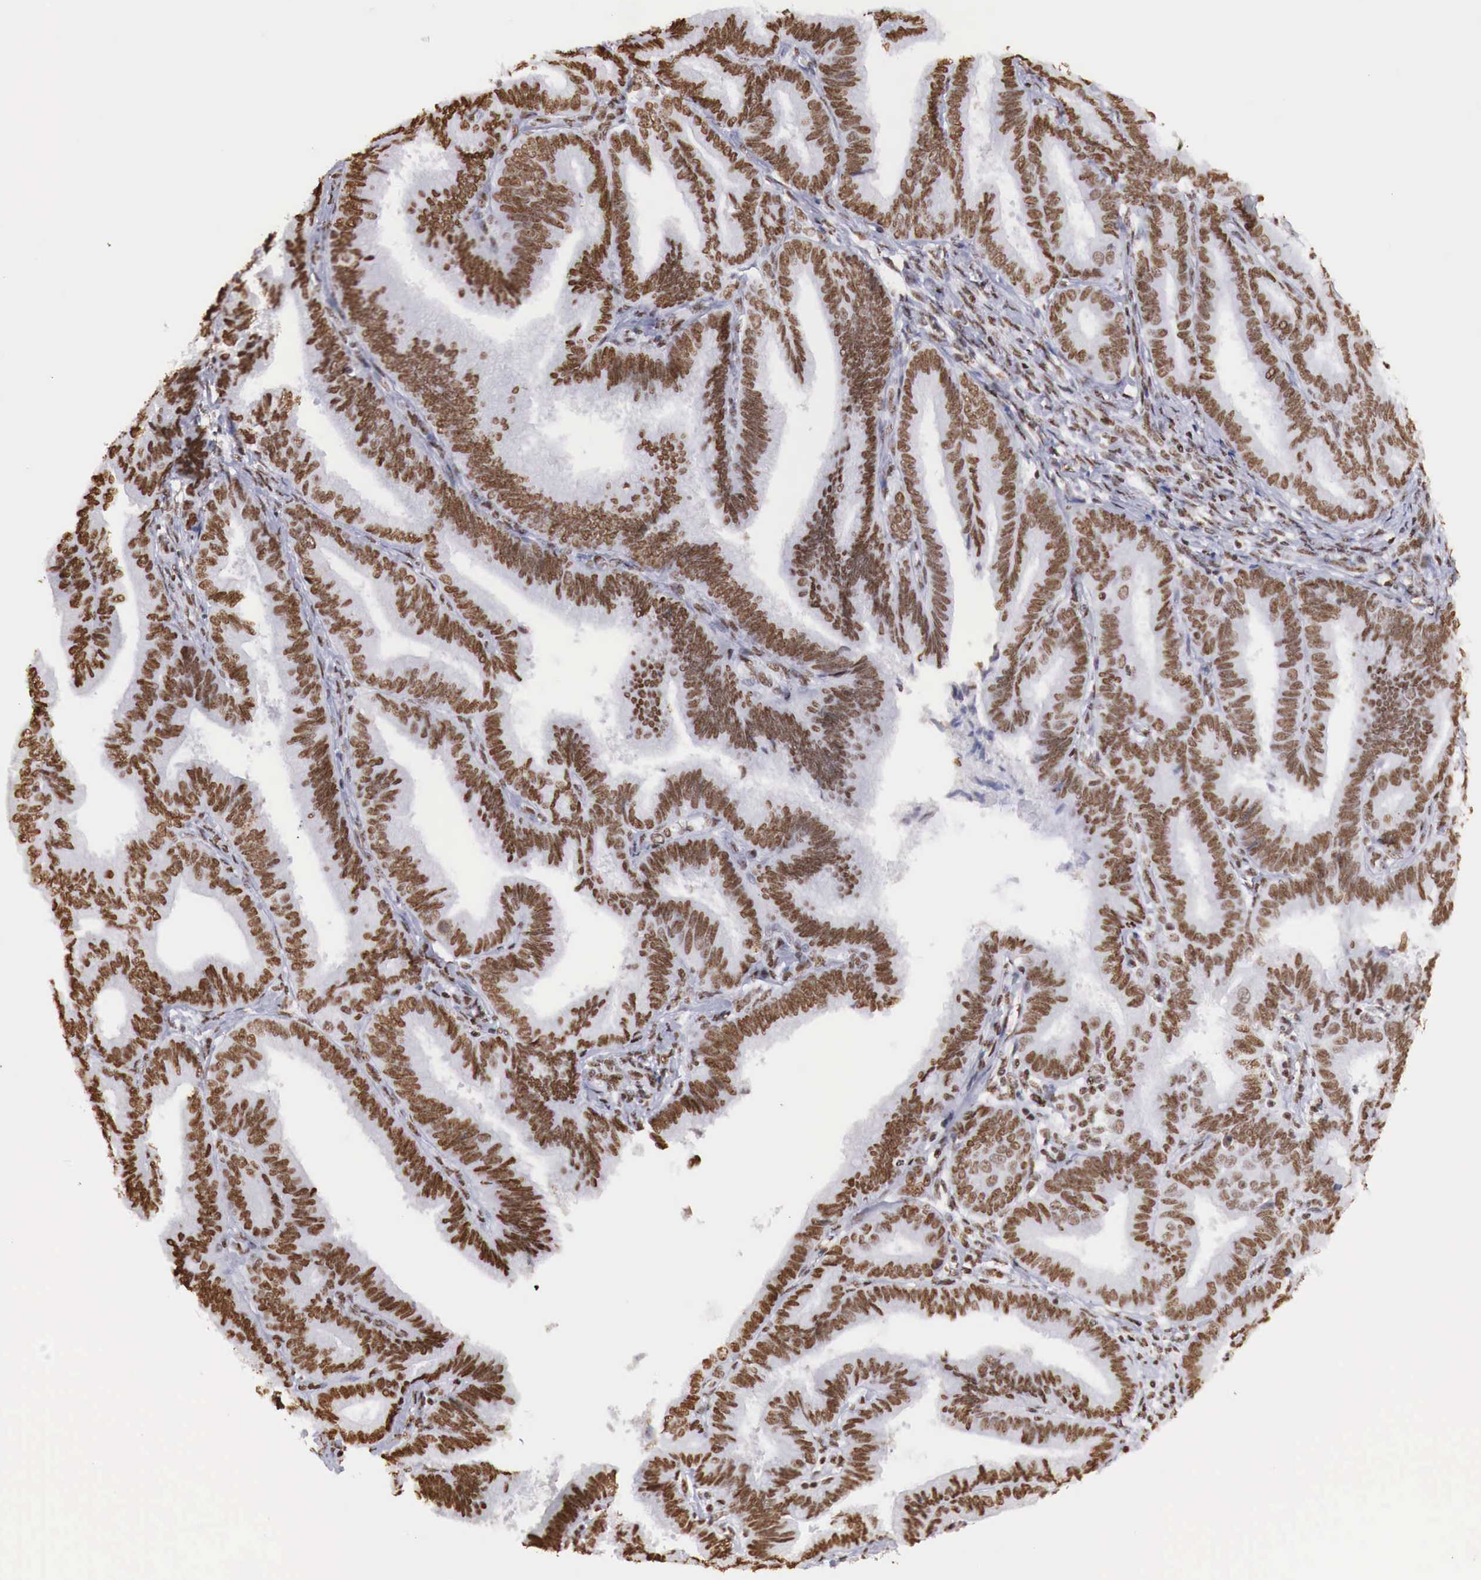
{"staining": {"intensity": "strong", "quantity": ">75%", "location": "nuclear"}, "tissue": "endometrial cancer", "cell_type": "Tumor cells", "image_type": "cancer", "snomed": [{"axis": "morphology", "description": "Adenocarcinoma, NOS"}, {"axis": "topography", "description": "Endometrium"}], "caption": "There is high levels of strong nuclear positivity in tumor cells of adenocarcinoma (endometrial), as demonstrated by immunohistochemical staining (brown color).", "gene": "DKC1", "patient": {"sex": "female", "age": 63}}